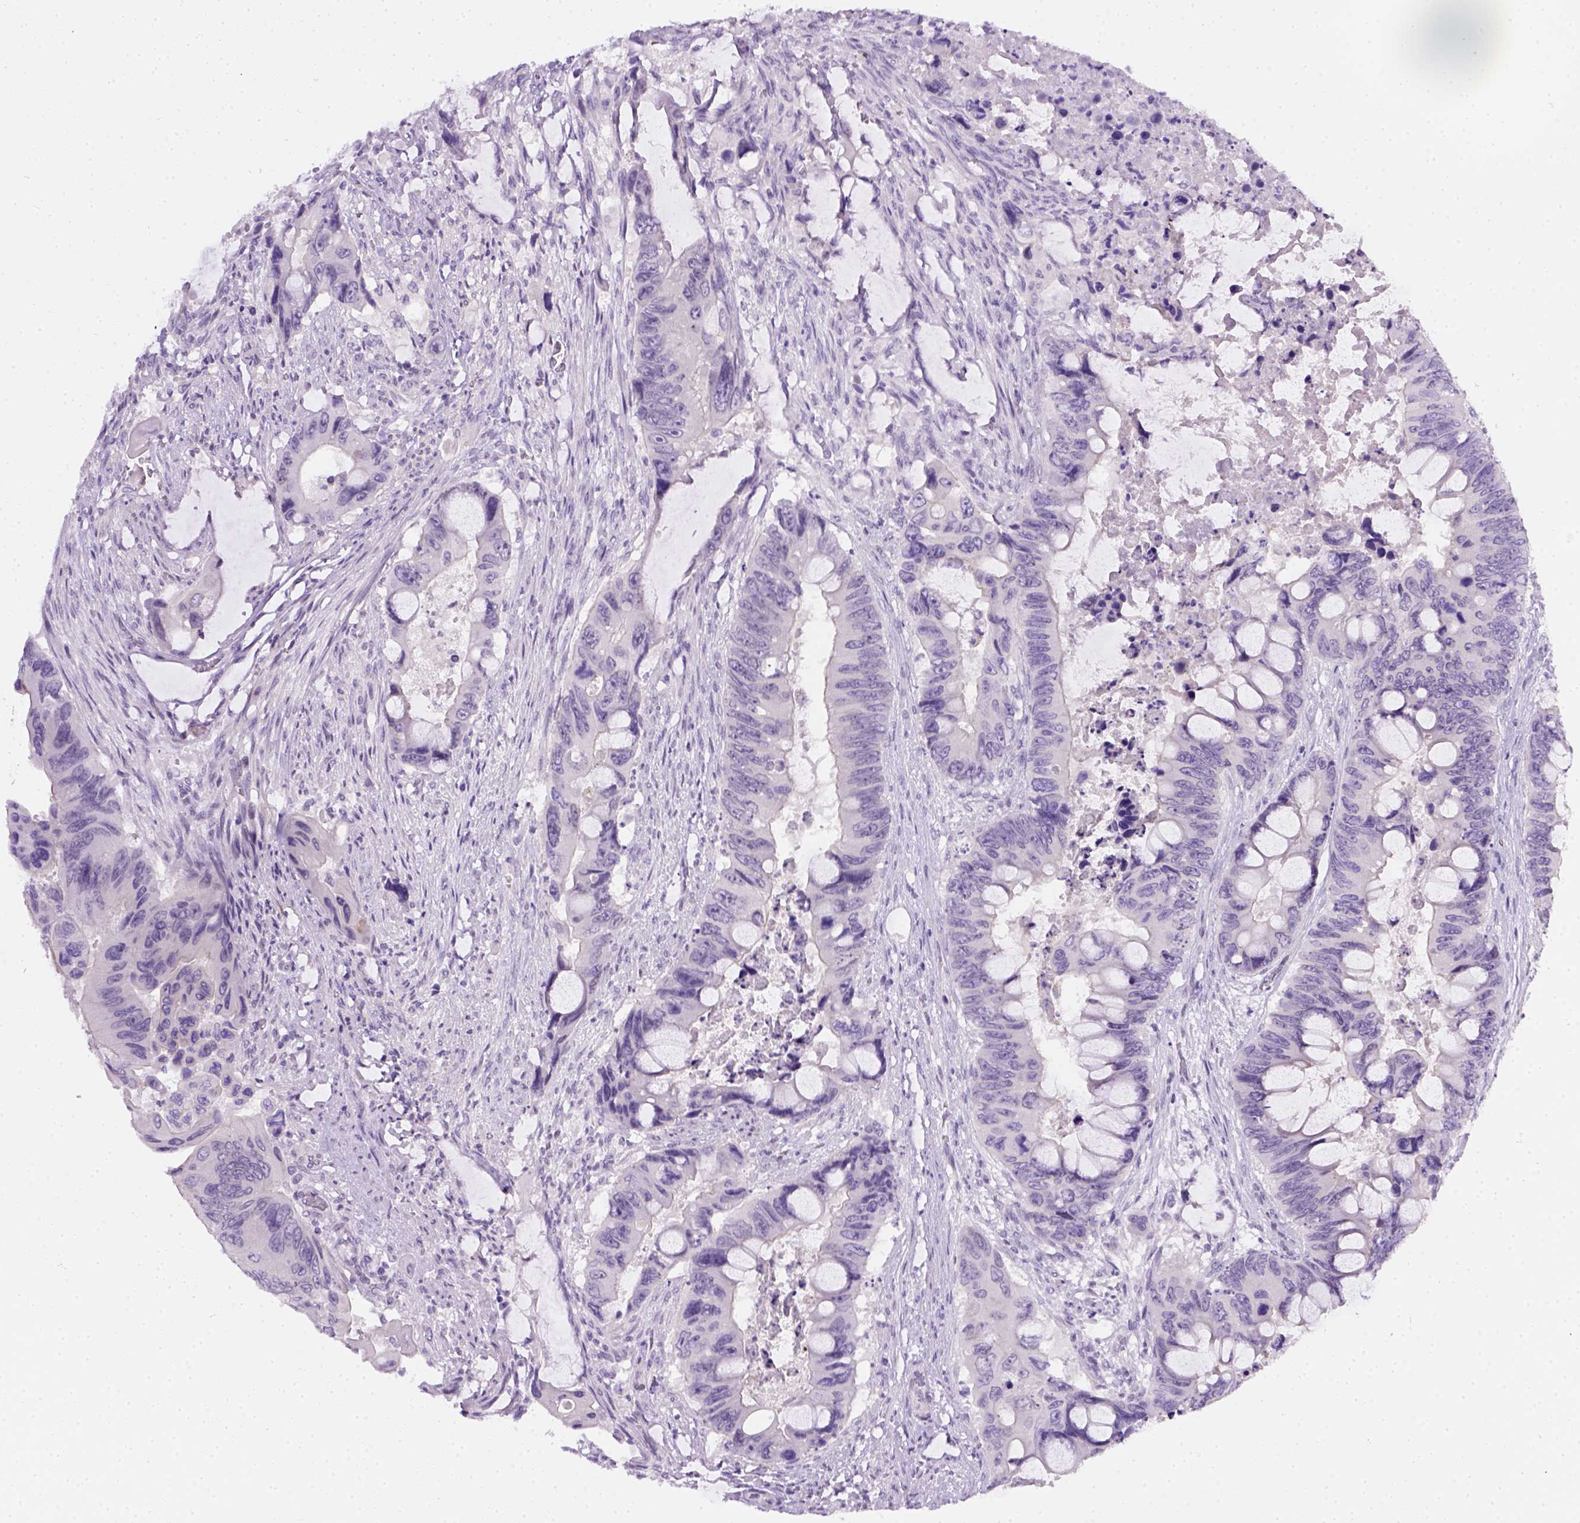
{"staining": {"intensity": "negative", "quantity": "none", "location": "none"}, "tissue": "colorectal cancer", "cell_type": "Tumor cells", "image_type": "cancer", "snomed": [{"axis": "morphology", "description": "Adenocarcinoma, NOS"}, {"axis": "topography", "description": "Rectum"}], "caption": "Immunohistochemistry photomicrograph of neoplastic tissue: colorectal adenocarcinoma stained with DAB demonstrates no significant protein expression in tumor cells.", "gene": "FAM184B", "patient": {"sex": "male", "age": 63}}